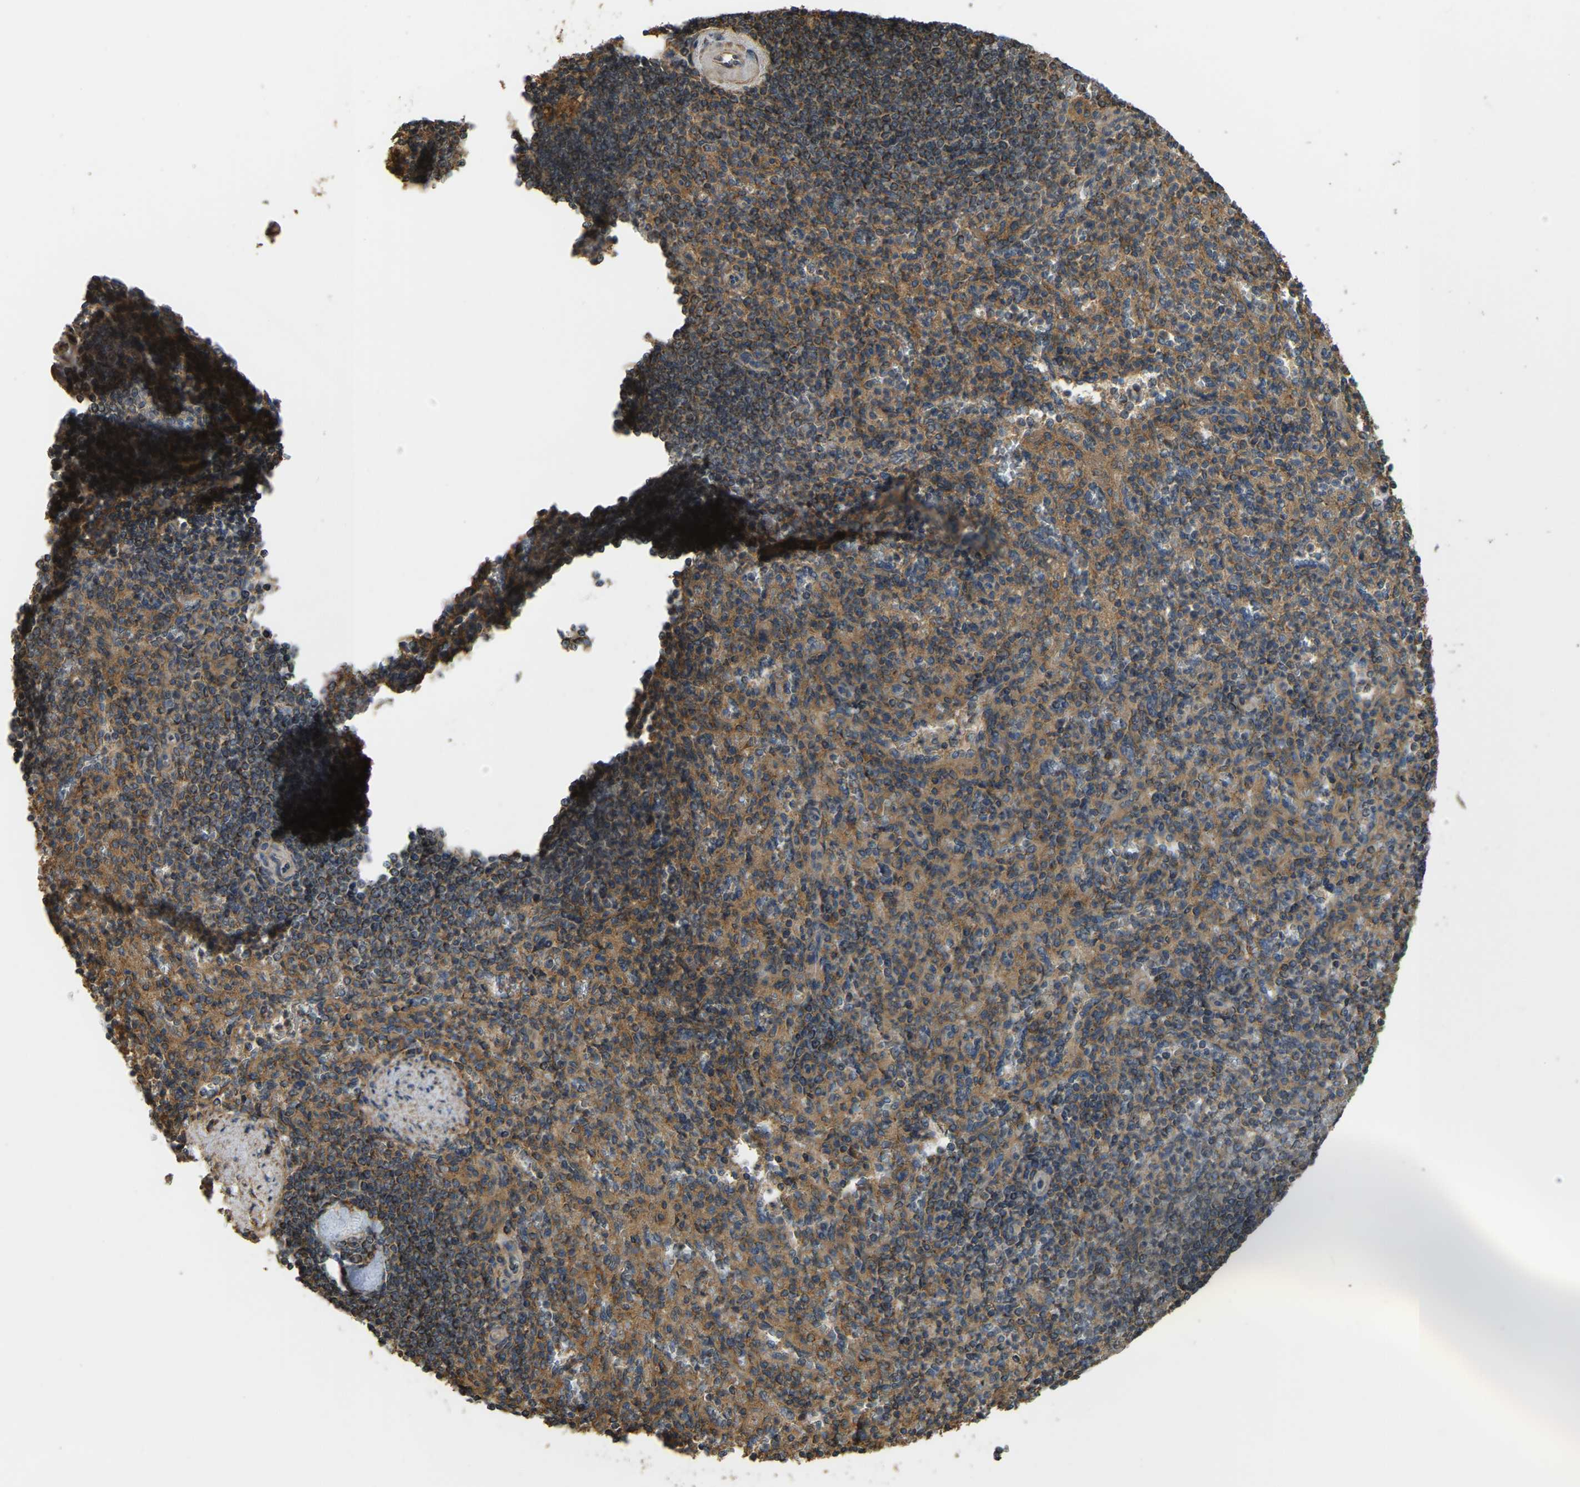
{"staining": {"intensity": "moderate", "quantity": ">75%", "location": "cytoplasmic/membranous"}, "tissue": "spleen", "cell_type": "Cells in red pulp", "image_type": "normal", "snomed": [{"axis": "morphology", "description": "Normal tissue, NOS"}, {"axis": "topography", "description": "Spleen"}], "caption": "Moderate cytoplasmic/membranous protein positivity is seen in approximately >75% of cells in red pulp in spleen. (DAB (3,3'-diaminobenzidine) = brown stain, brightfield microscopy at high magnification).", "gene": "GNG2", "patient": {"sex": "female", "age": 74}}